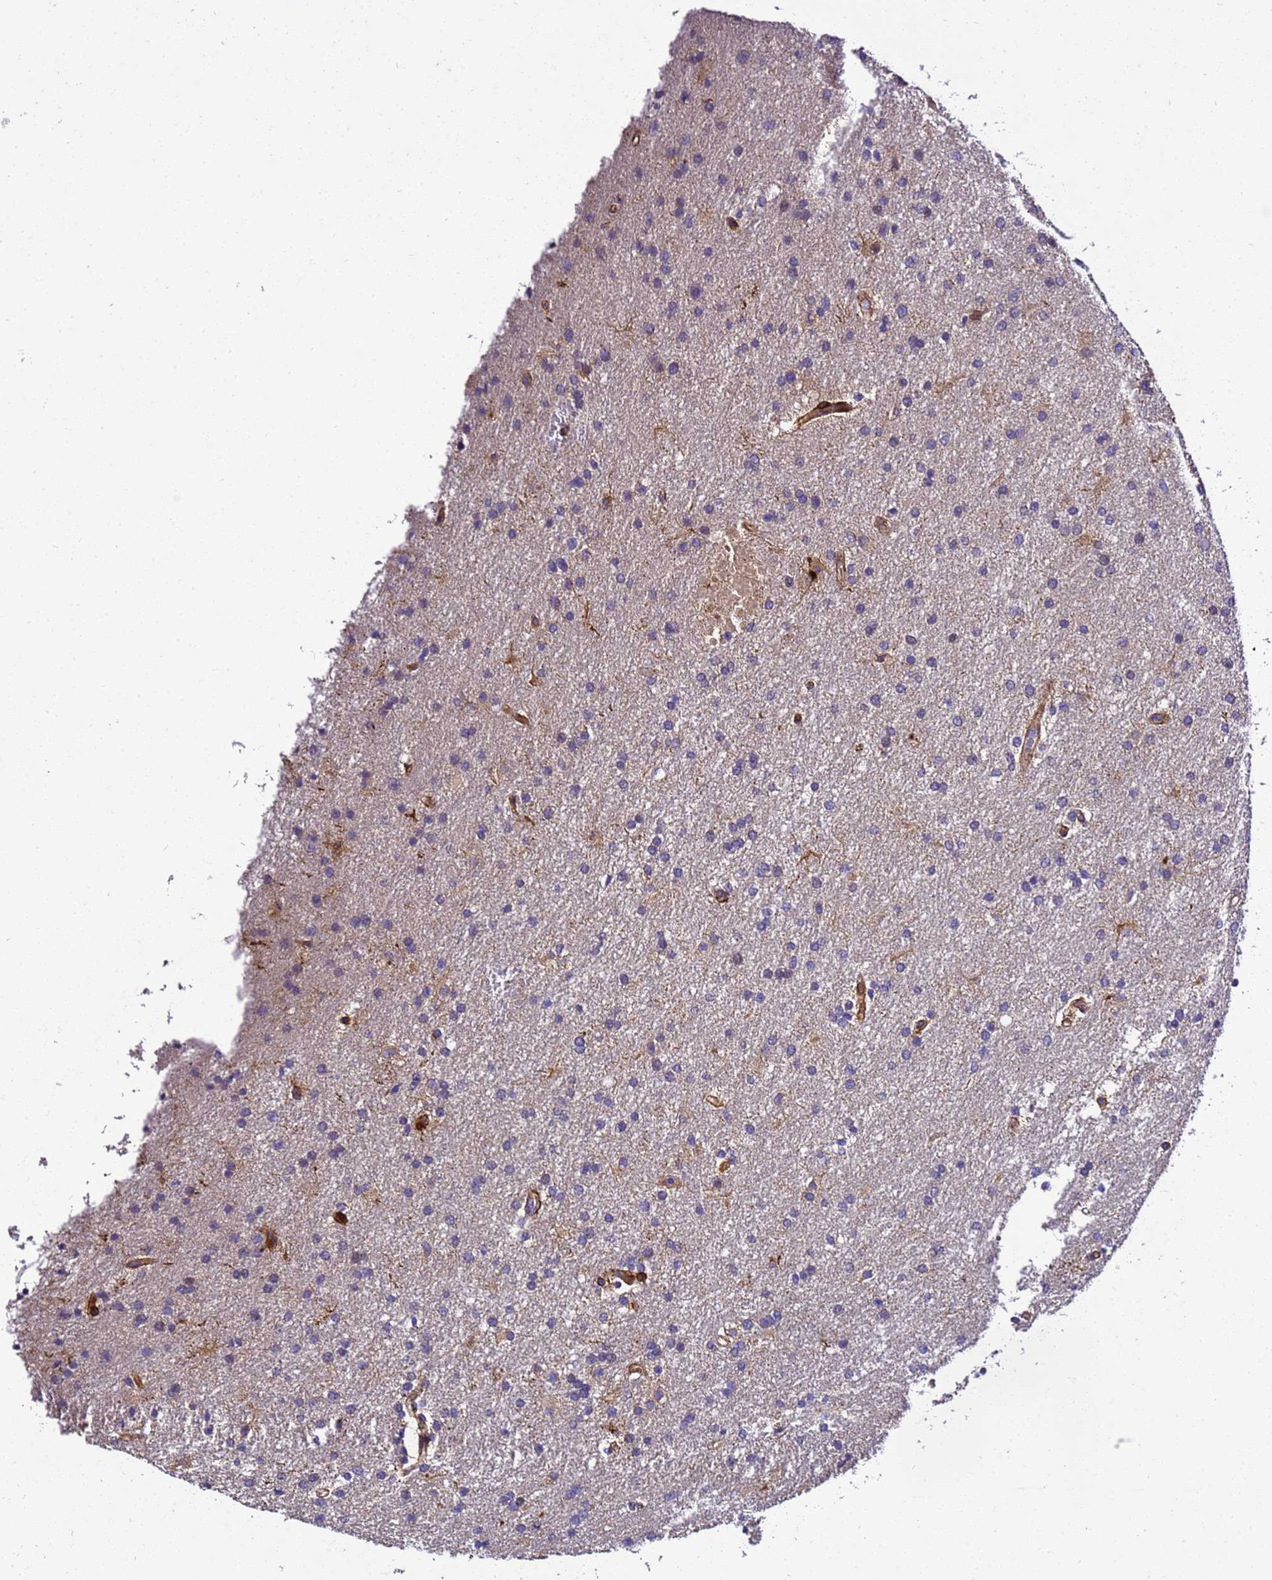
{"staining": {"intensity": "negative", "quantity": "none", "location": "none"}, "tissue": "glioma", "cell_type": "Tumor cells", "image_type": "cancer", "snomed": [{"axis": "morphology", "description": "Glioma, malignant, Low grade"}, {"axis": "topography", "description": "Brain"}], "caption": "Tumor cells show no significant protein staining in low-grade glioma (malignant).", "gene": "ZNF417", "patient": {"sex": "male", "age": 66}}